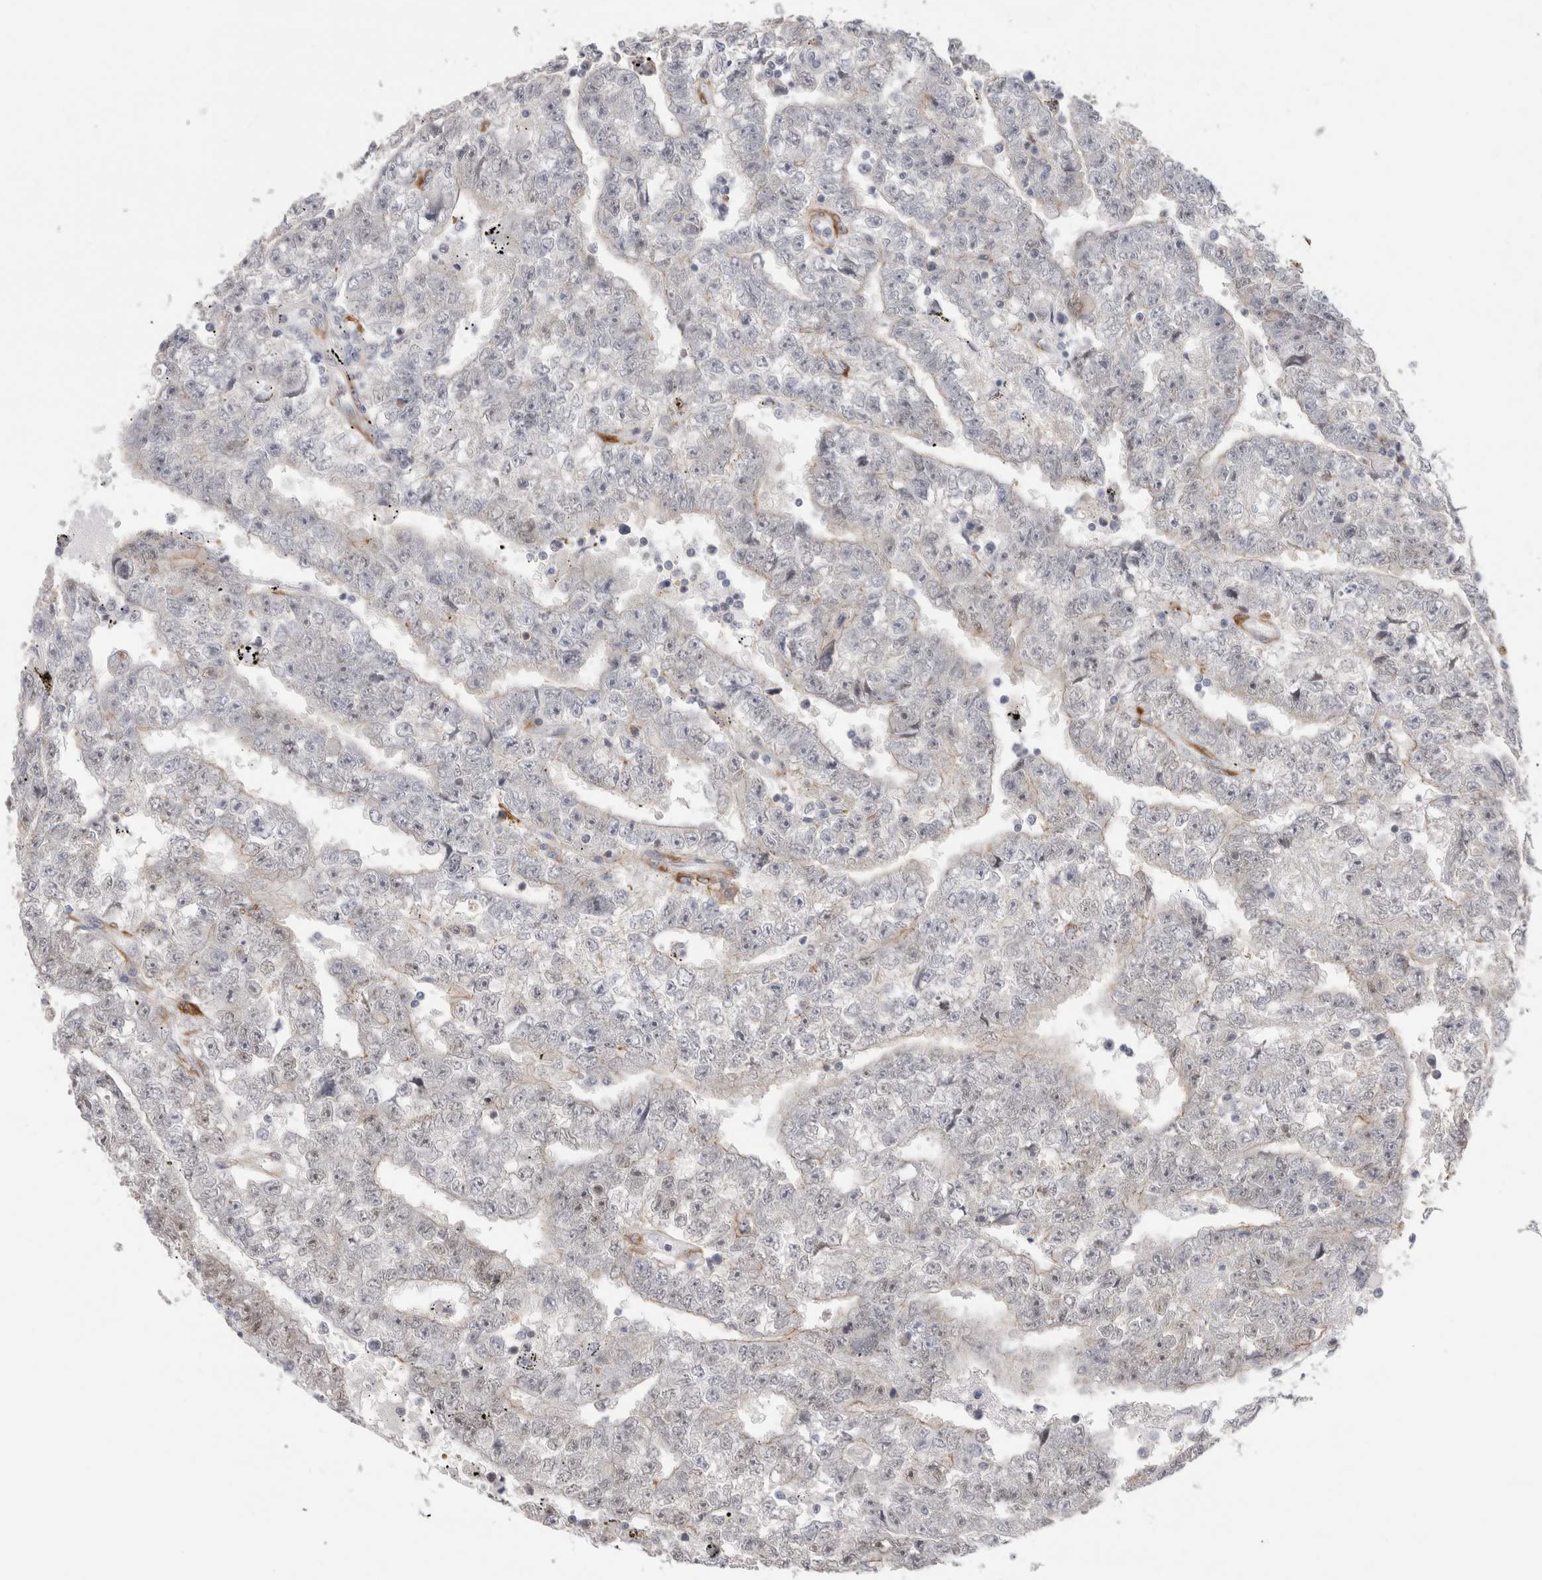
{"staining": {"intensity": "negative", "quantity": "none", "location": "none"}, "tissue": "testis cancer", "cell_type": "Tumor cells", "image_type": "cancer", "snomed": [{"axis": "morphology", "description": "Carcinoma, Embryonal, NOS"}, {"axis": "topography", "description": "Testis"}], "caption": "IHC of testis cancer exhibits no staining in tumor cells.", "gene": "SYTL5", "patient": {"sex": "male", "age": 25}}